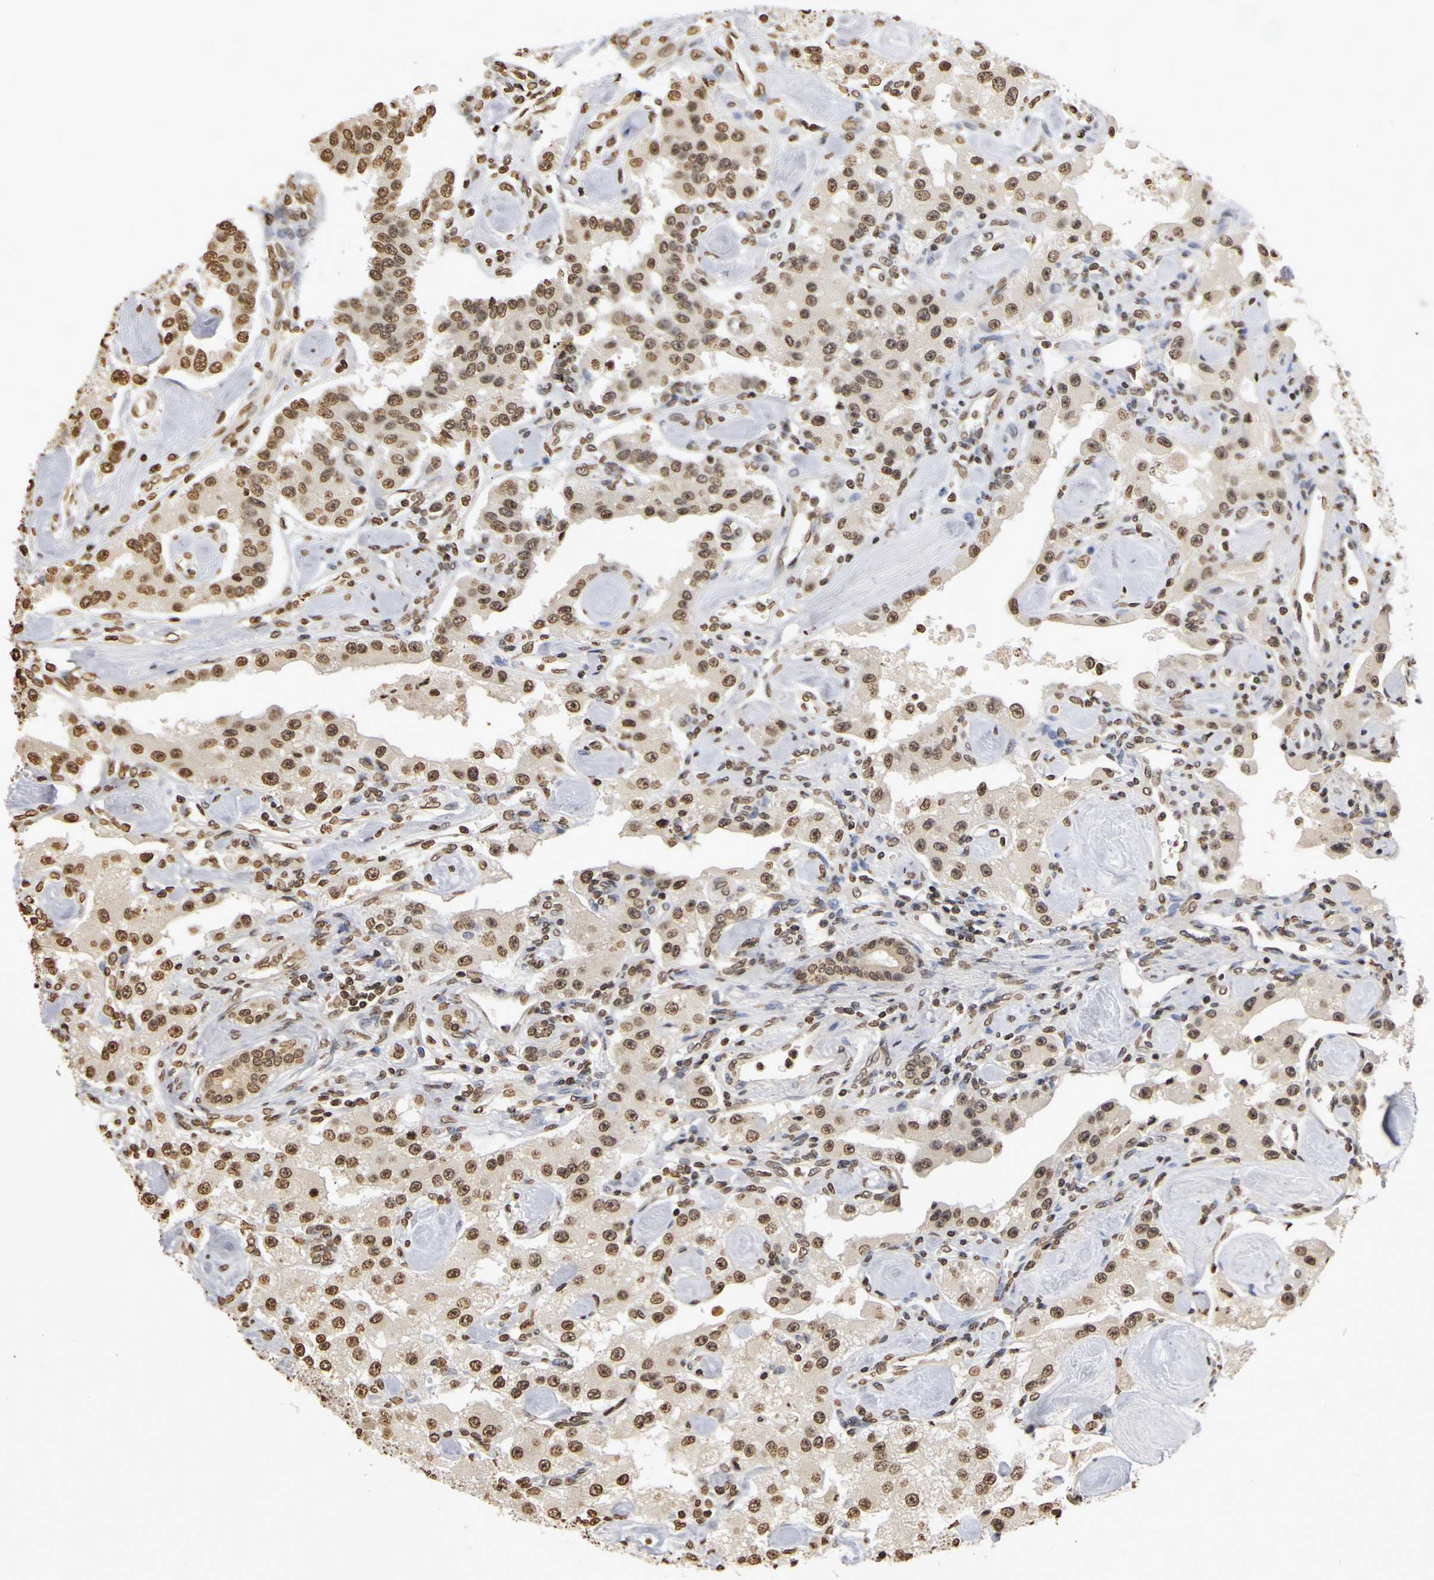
{"staining": {"intensity": "moderate", "quantity": ">75%", "location": "nuclear"}, "tissue": "carcinoid", "cell_type": "Tumor cells", "image_type": "cancer", "snomed": [{"axis": "morphology", "description": "Carcinoid, malignant, NOS"}, {"axis": "topography", "description": "Pancreas"}], "caption": "Protein analysis of malignant carcinoid tissue reveals moderate nuclear expression in about >75% of tumor cells.", "gene": "ERCC2", "patient": {"sex": "male", "age": 41}}